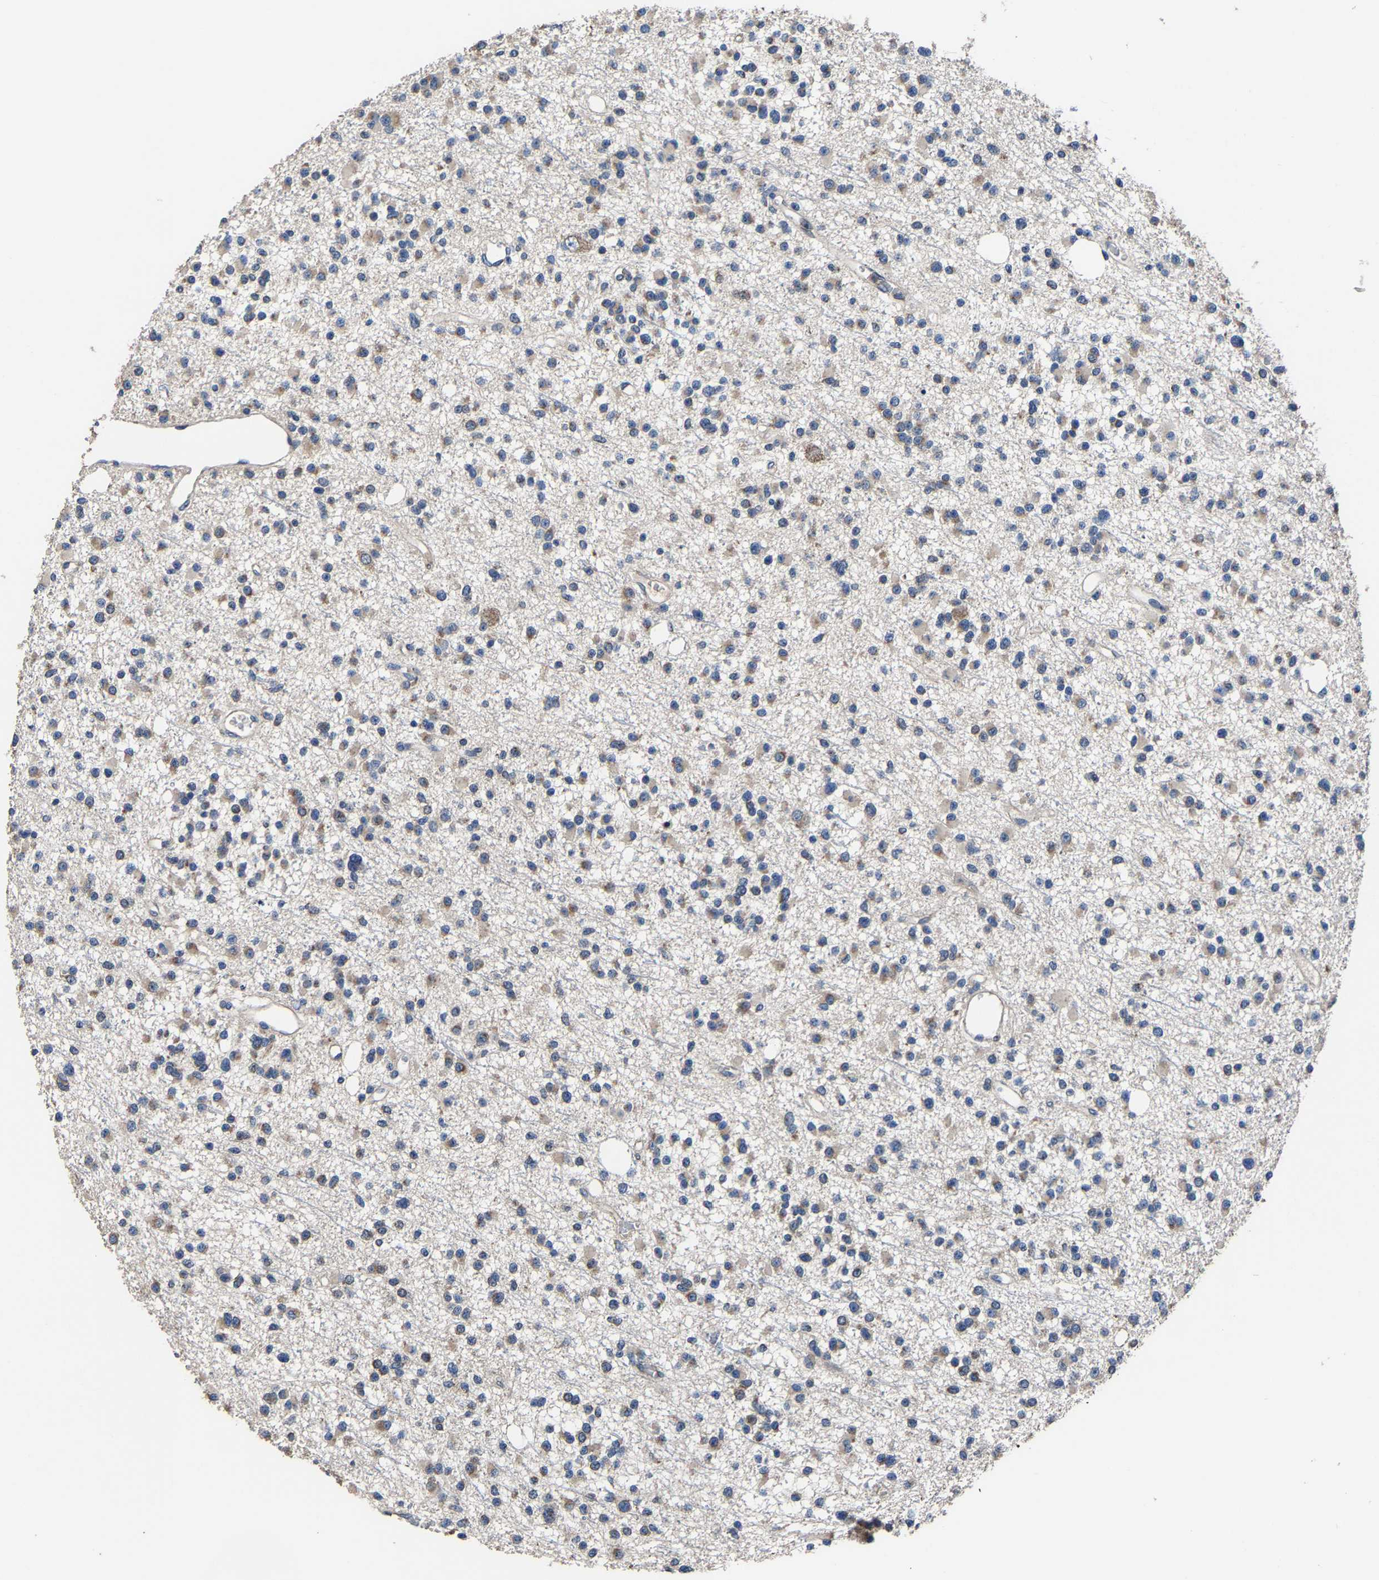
{"staining": {"intensity": "weak", "quantity": "<25%", "location": "cytoplasmic/membranous"}, "tissue": "glioma", "cell_type": "Tumor cells", "image_type": "cancer", "snomed": [{"axis": "morphology", "description": "Glioma, malignant, Low grade"}, {"axis": "topography", "description": "Brain"}], "caption": "The micrograph shows no staining of tumor cells in low-grade glioma (malignant).", "gene": "EBAG9", "patient": {"sex": "female", "age": 22}}